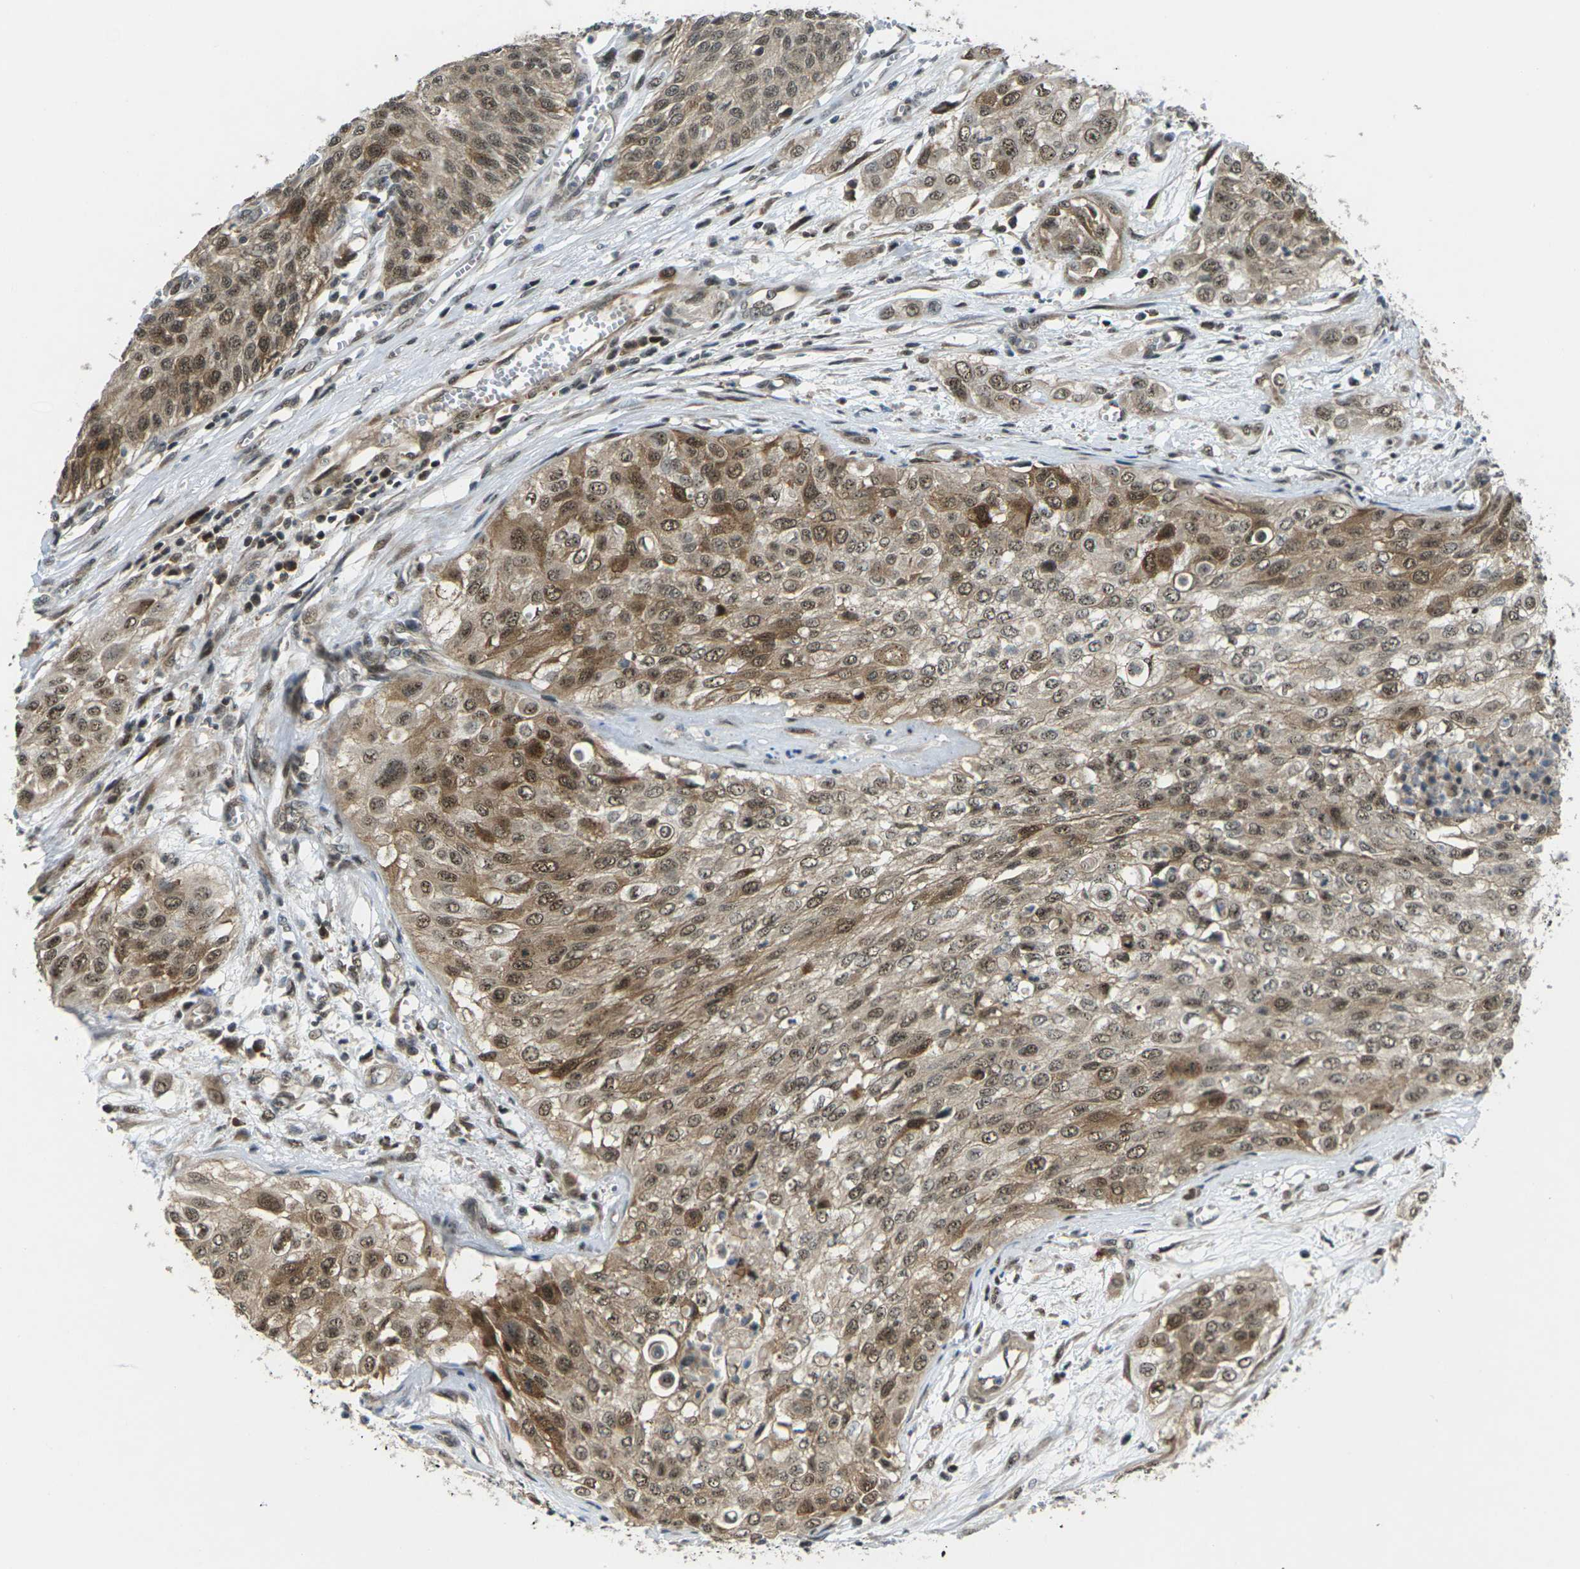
{"staining": {"intensity": "moderate", "quantity": ">75%", "location": "cytoplasmic/membranous,nuclear"}, "tissue": "urothelial cancer", "cell_type": "Tumor cells", "image_type": "cancer", "snomed": [{"axis": "morphology", "description": "Urothelial carcinoma, High grade"}, {"axis": "topography", "description": "Urinary bladder"}], "caption": "This micrograph reveals immunohistochemistry (IHC) staining of urothelial cancer, with medium moderate cytoplasmic/membranous and nuclear expression in about >75% of tumor cells.", "gene": "UBE2S", "patient": {"sex": "male", "age": 57}}